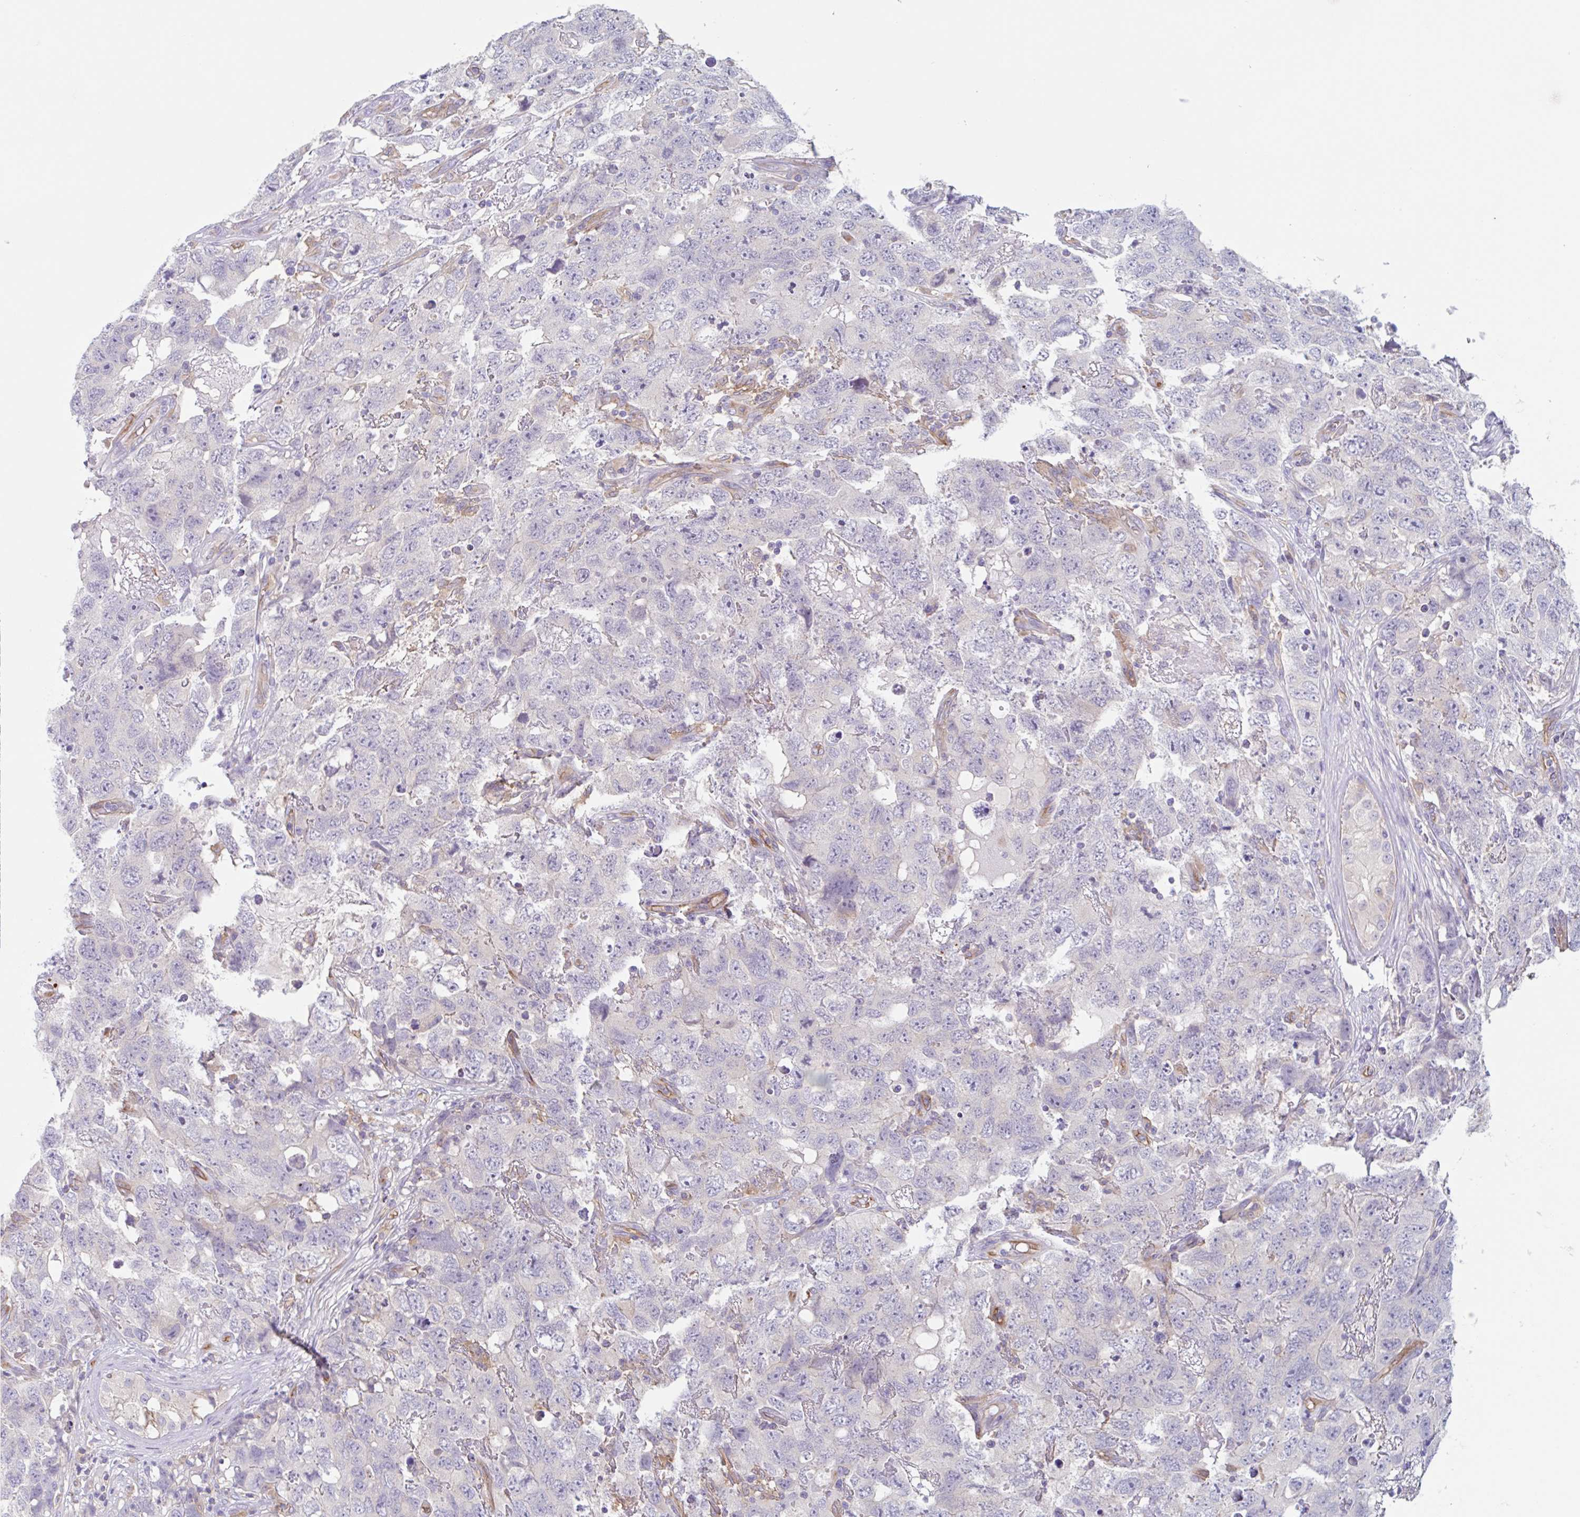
{"staining": {"intensity": "negative", "quantity": "none", "location": "none"}, "tissue": "testis cancer", "cell_type": "Tumor cells", "image_type": "cancer", "snomed": [{"axis": "morphology", "description": "Carcinoma, Embryonal, NOS"}, {"axis": "topography", "description": "Testis"}], "caption": "This is an immunohistochemistry (IHC) image of human testis embryonal carcinoma. There is no staining in tumor cells.", "gene": "EHD4", "patient": {"sex": "male", "age": 22}}